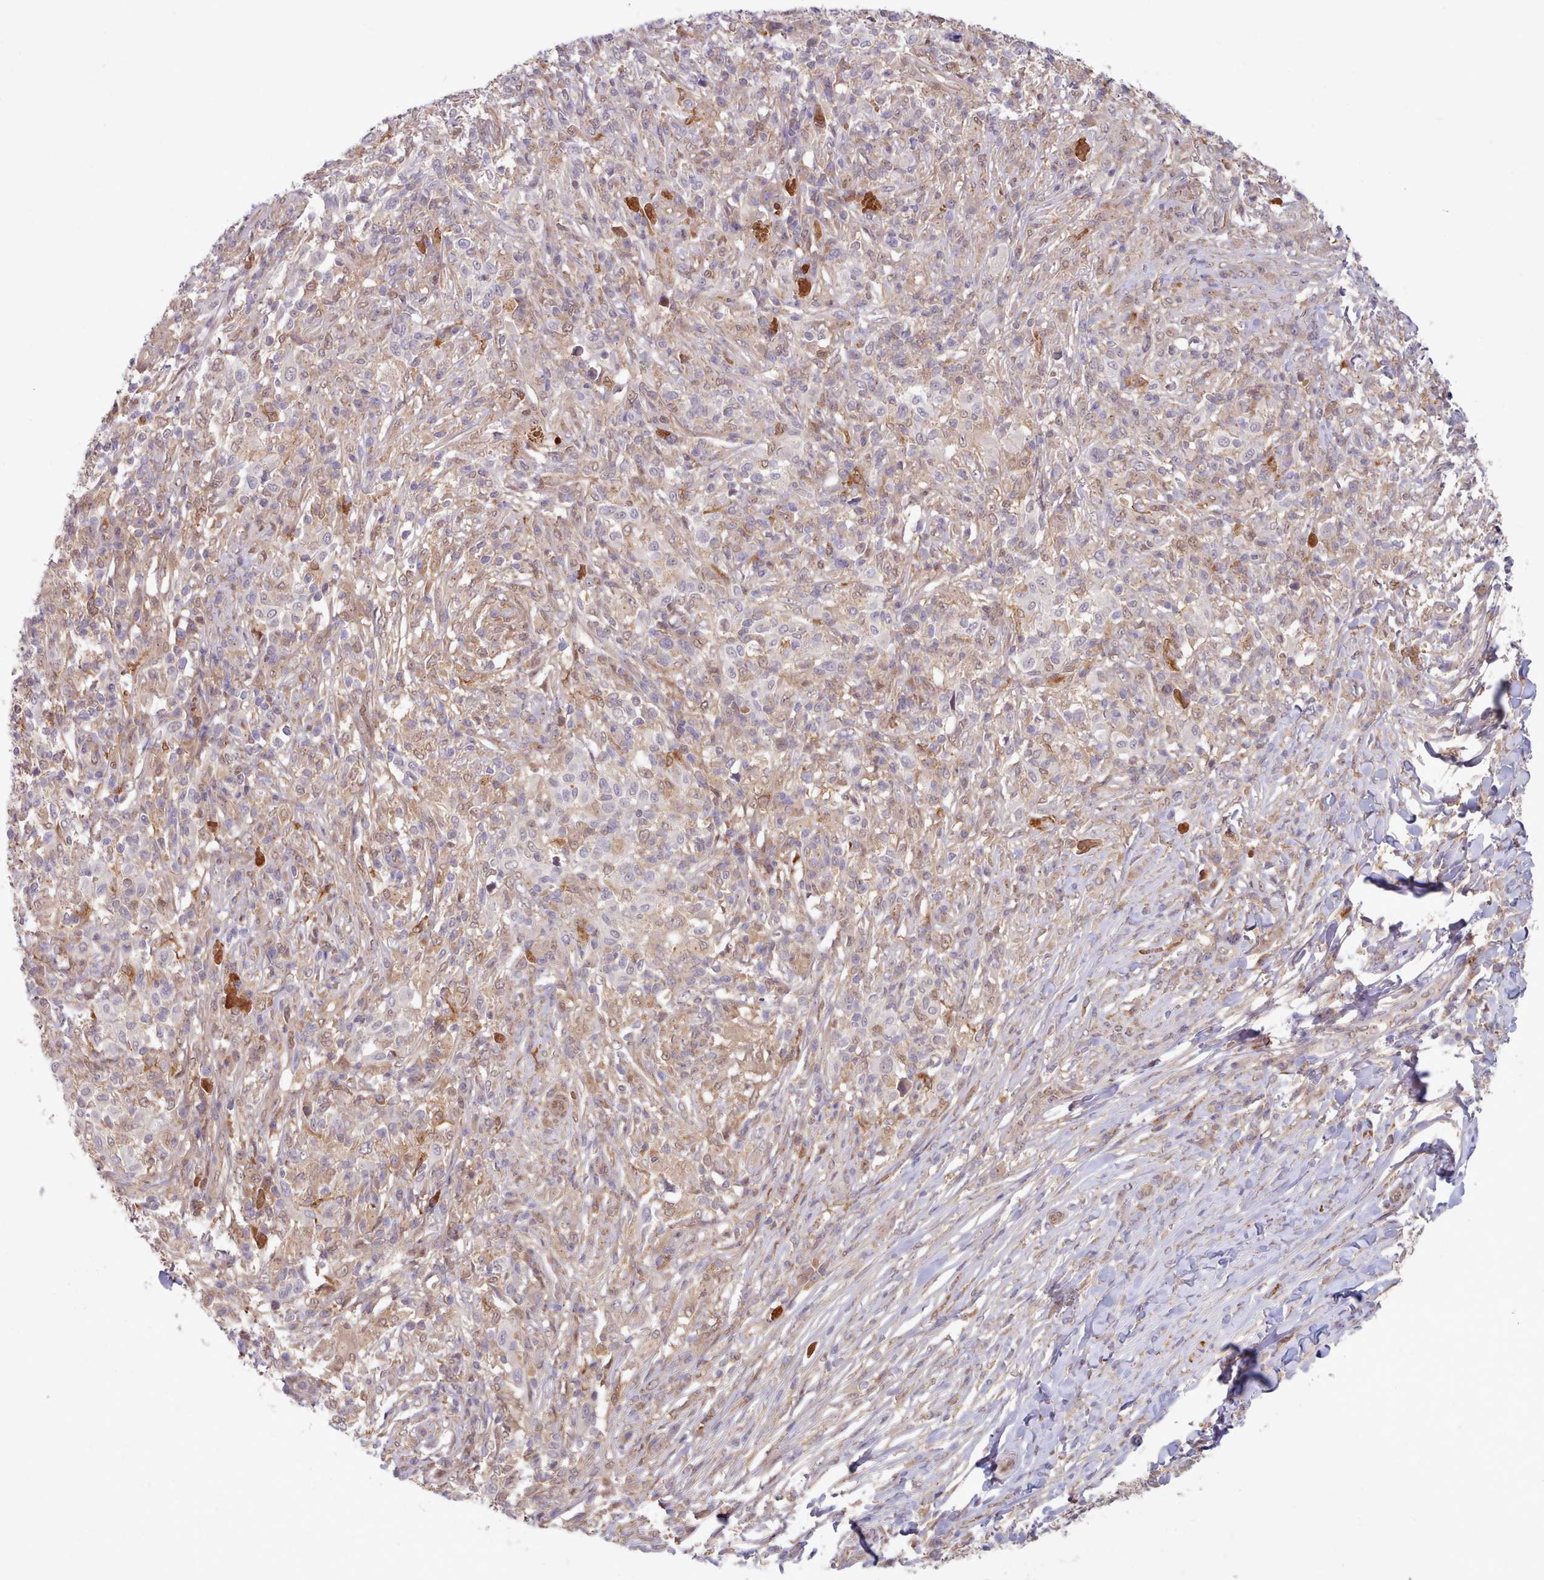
{"staining": {"intensity": "weak", "quantity": "<25%", "location": "cytoplasmic/membranous"}, "tissue": "melanoma", "cell_type": "Tumor cells", "image_type": "cancer", "snomed": [{"axis": "morphology", "description": "Malignant melanoma, NOS"}, {"axis": "topography", "description": "Skin"}], "caption": "This is a histopathology image of IHC staining of malignant melanoma, which shows no expression in tumor cells.", "gene": "CES3", "patient": {"sex": "male", "age": 66}}